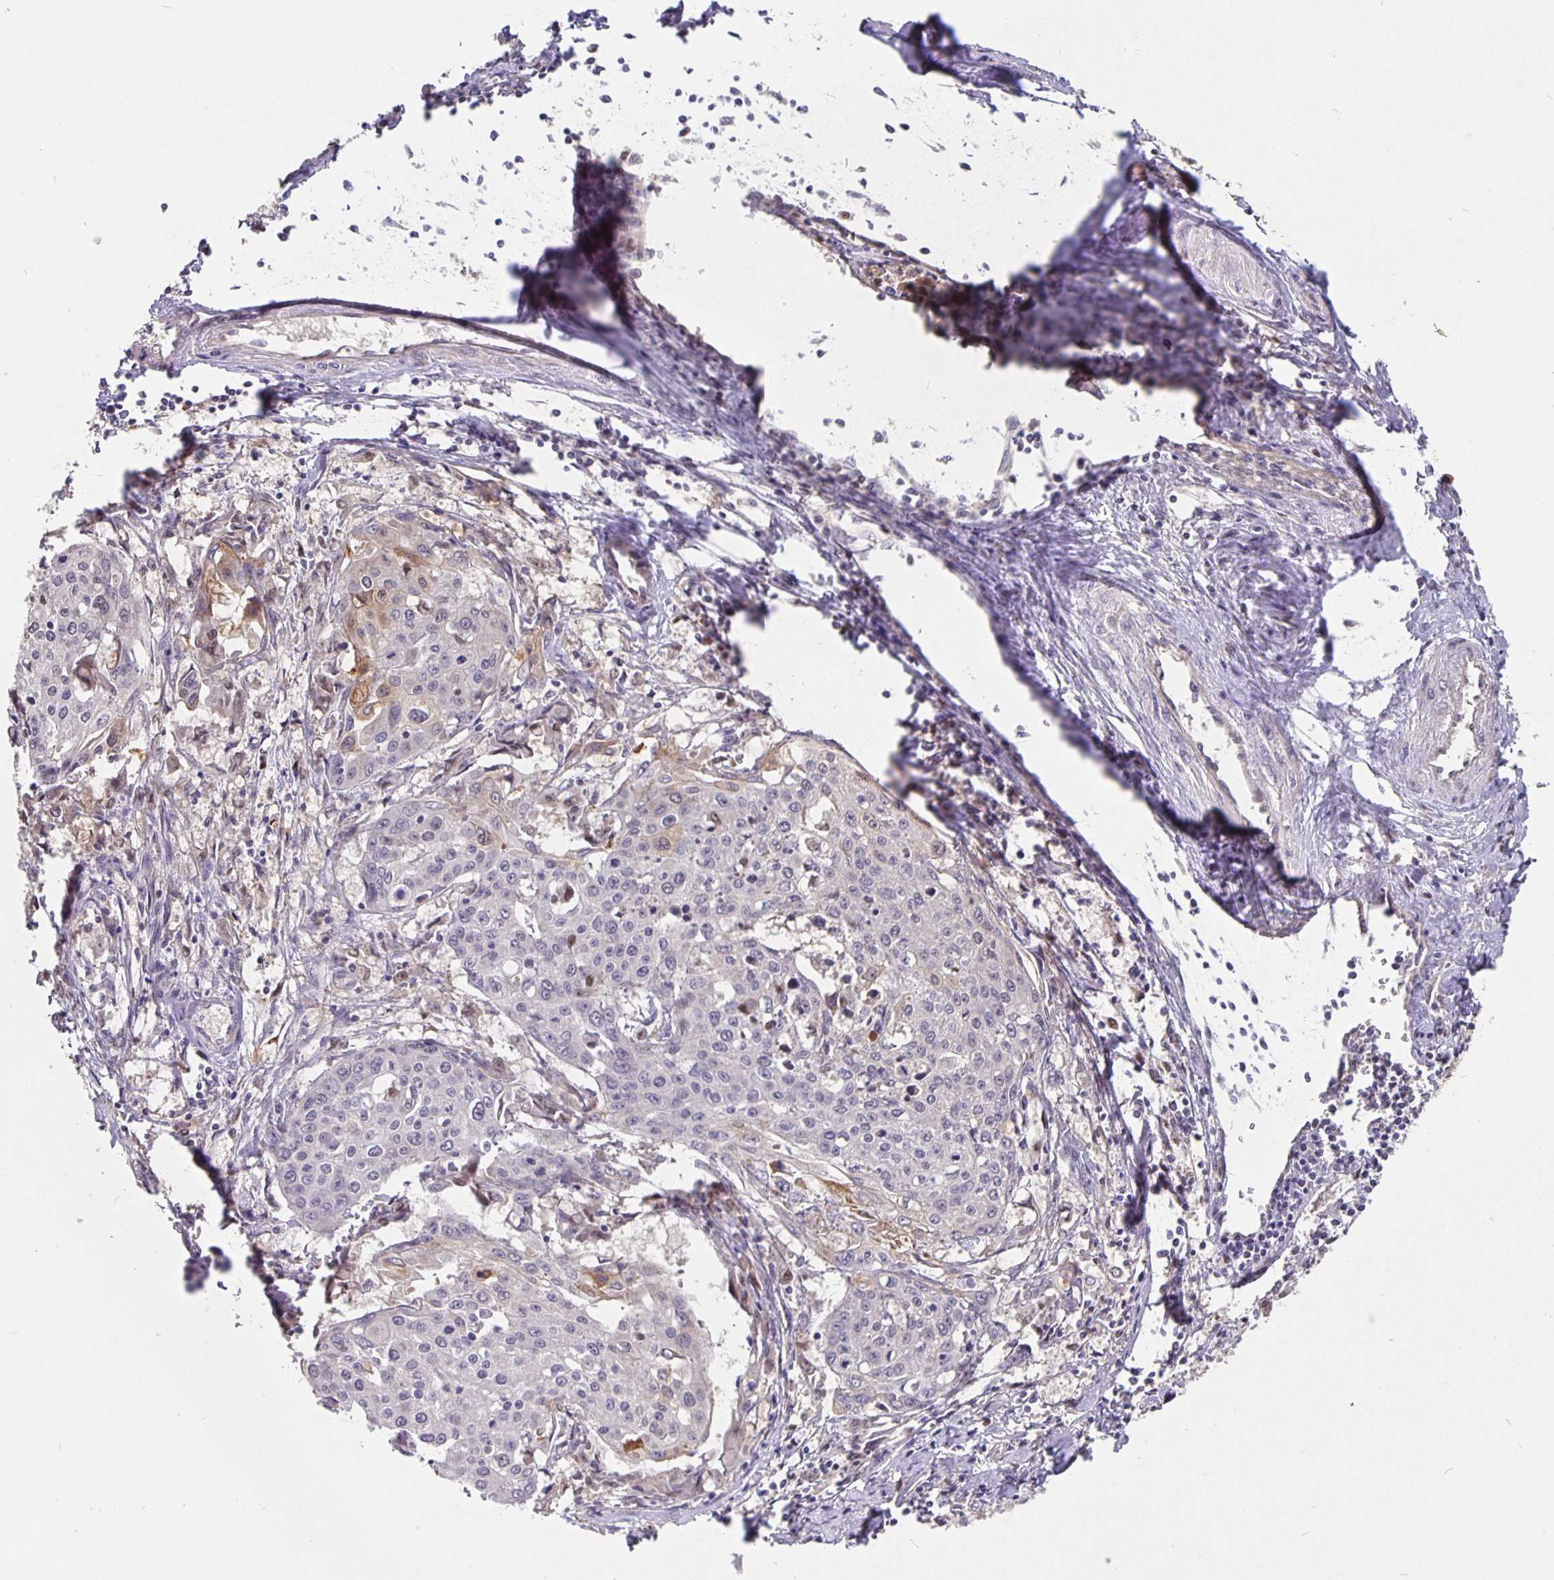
{"staining": {"intensity": "negative", "quantity": "none", "location": "none"}, "tissue": "cervical cancer", "cell_type": "Tumor cells", "image_type": "cancer", "snomed": [{"axis": "morphology", "description": "Squamous cell carcinoma, NOS"}, {"axis": "topography", "description": "Cervix"}], "caption": "This is a photomicrograph of IHC staining of cervical squamous cell carcinoma, which shows no positivity in tumor cells. (DAB (3,3'-diaminobenzidine) immunohistochemistry visualized using brightfield microscopy, high magnification).", "gene": "NOG", "patient": {"sex": "female", "age": 38}}